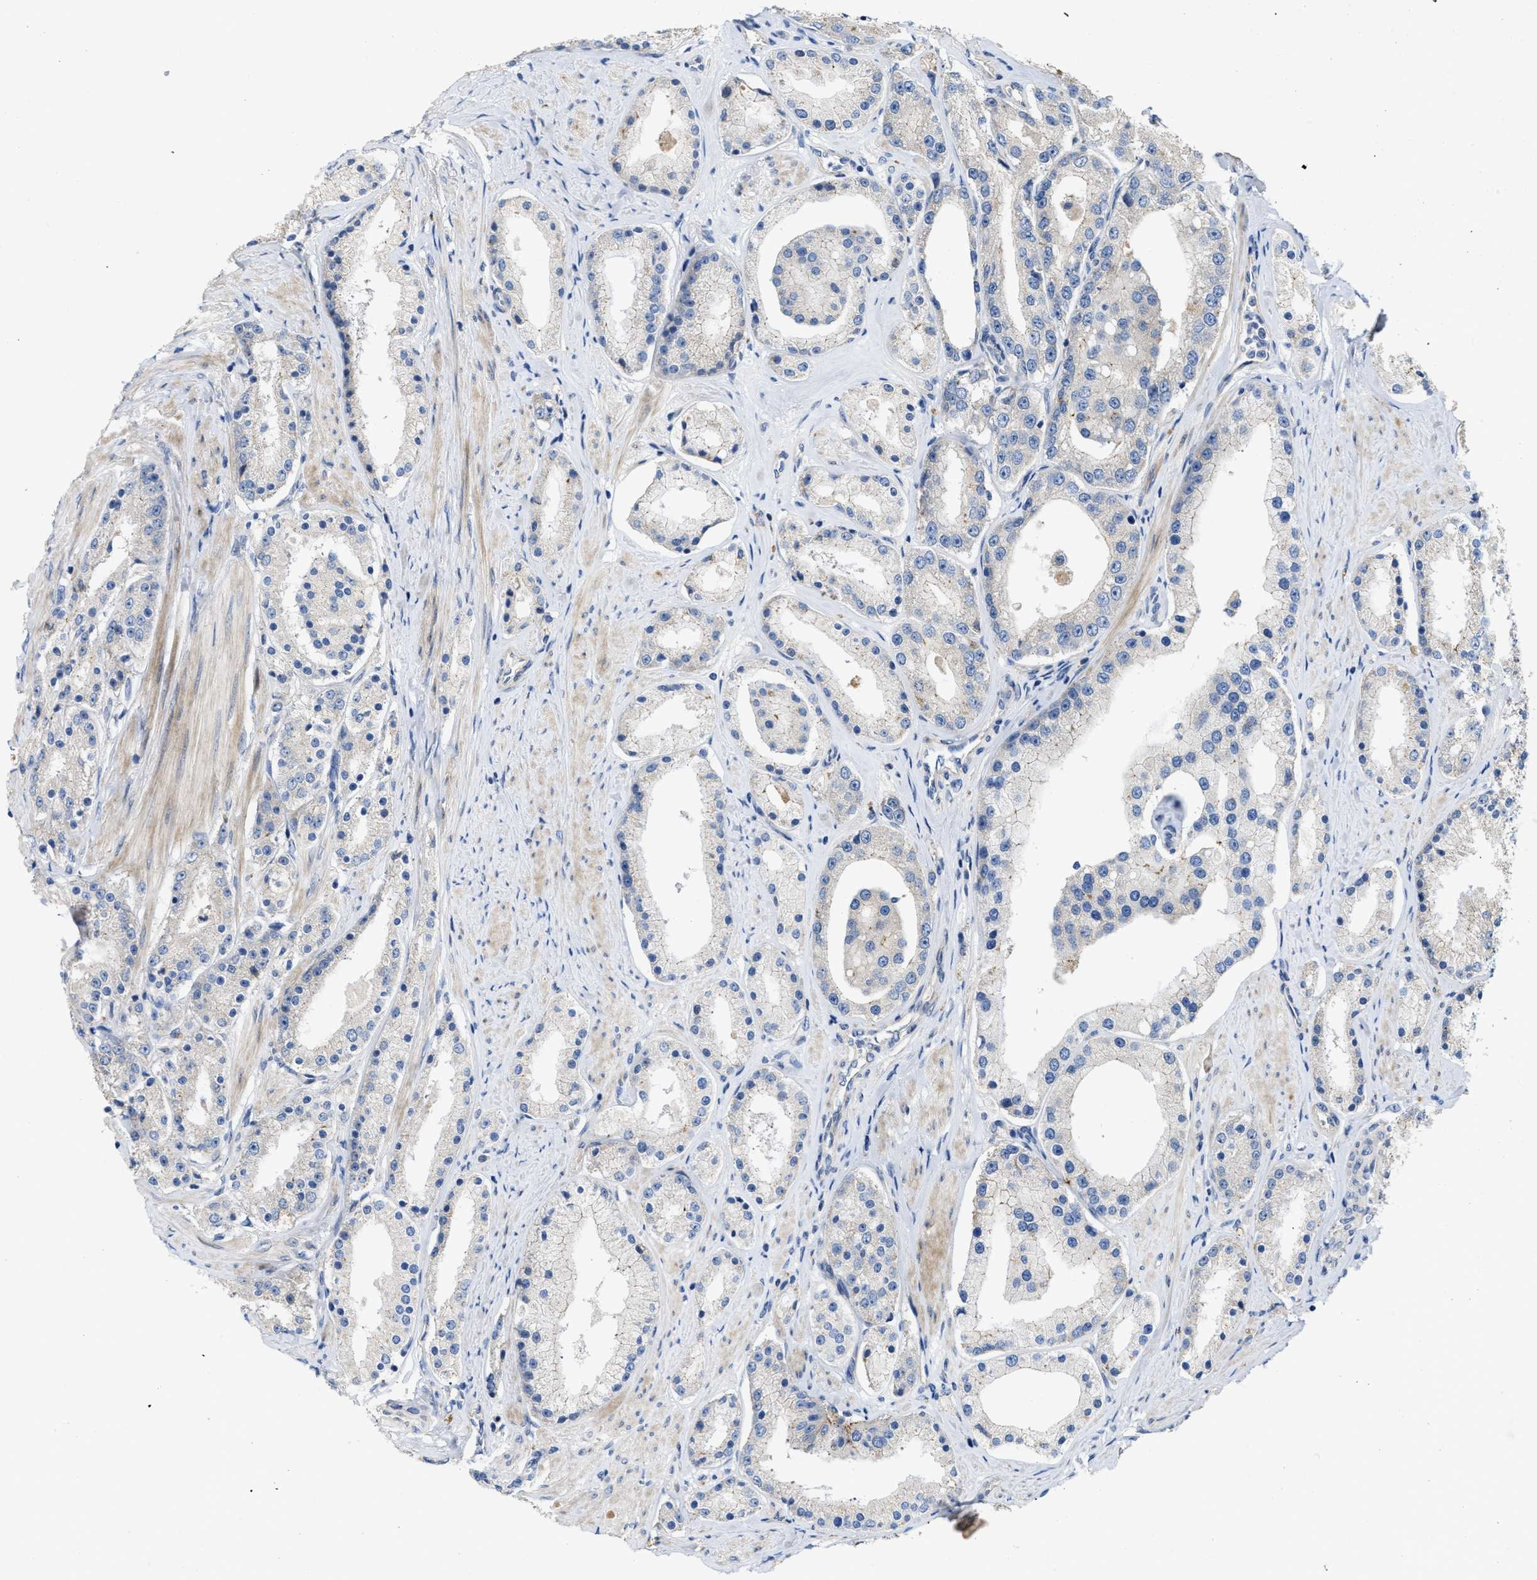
{"staining": {"intensity": "negative", "quantity": "none", "location": "none"}, "tissue": "prostate cancer", "cell_type": "Tumor cells", "image_type": "cancer", "snomed": [{"axis": "morphology", "description": "Adenocarcinoma, Low grade"}, {"axis": "topography", "description": "Prostate"}], "caption": "A photomicrograph of human prostate cancer (low-grade adenocarcinoma) is negative for staining in tumor cells. The staining was performed using DAB to visualize the protein expression in brown, while the nuclei were stained in blue with hematoxylin (Magnification: 20x).", "gene": "CDPF1", "patient": {"sex": "male", "age": 63}}